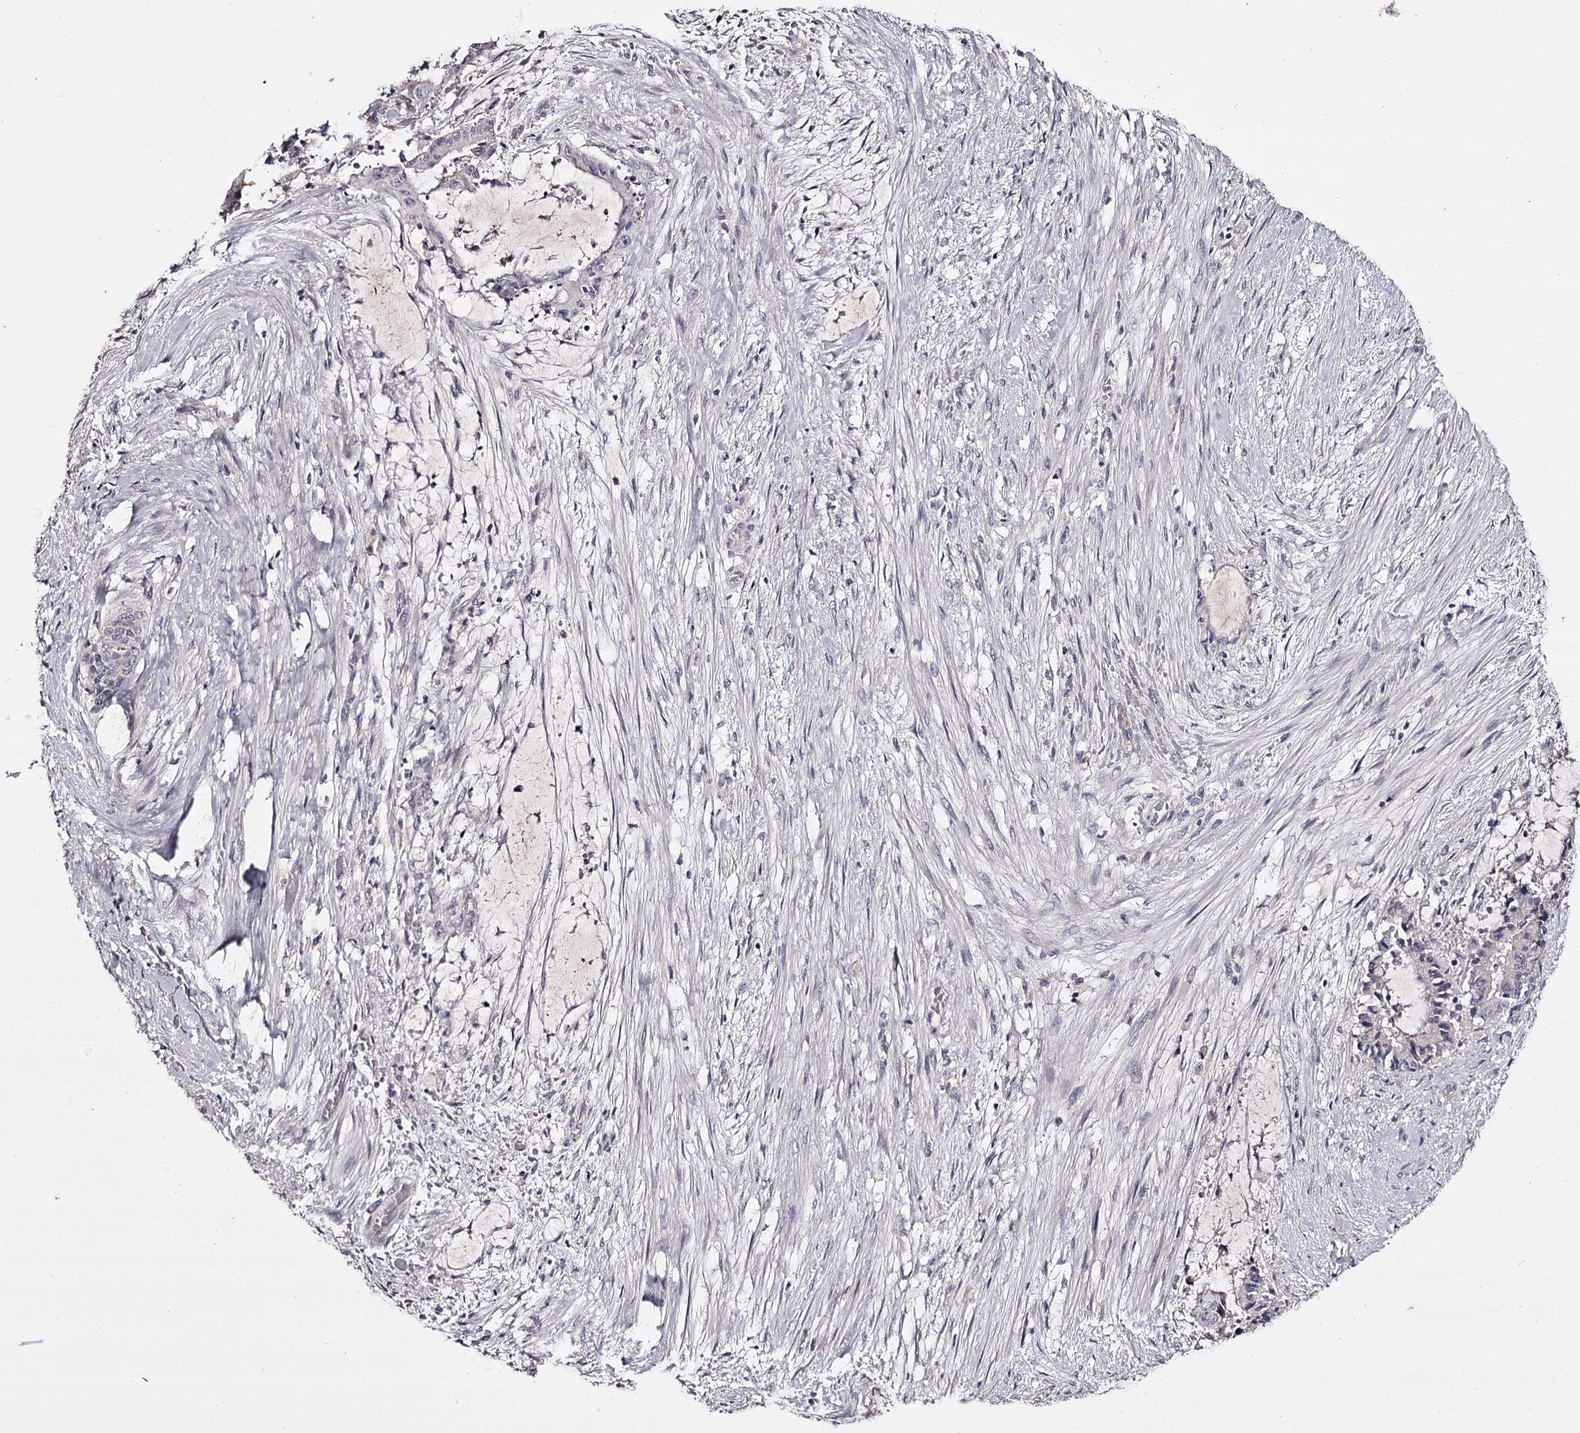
{"staining": {"intensity": "negative", "quantity": "none", "location": "none"}, "tissue": "liver cancer", "cell_type": "Tumor cells", "image_type": "cancer", "snomed": [{"axis": "morphology", "description": "Normal tissue, NOS"}, {"axis": "morphology", "description": "Cholangiocarcinoma"}, {"axis": "topography", "description": "Liver"}, {"axis": "topography", "description": "Peripheral nerve tissue"}], "caption": "Tumor cells are negative for brown protein staining in cholangiocarcinoma (liver).", "gene": "PRM2", "patient": {"sex": "female", "age": 73}}